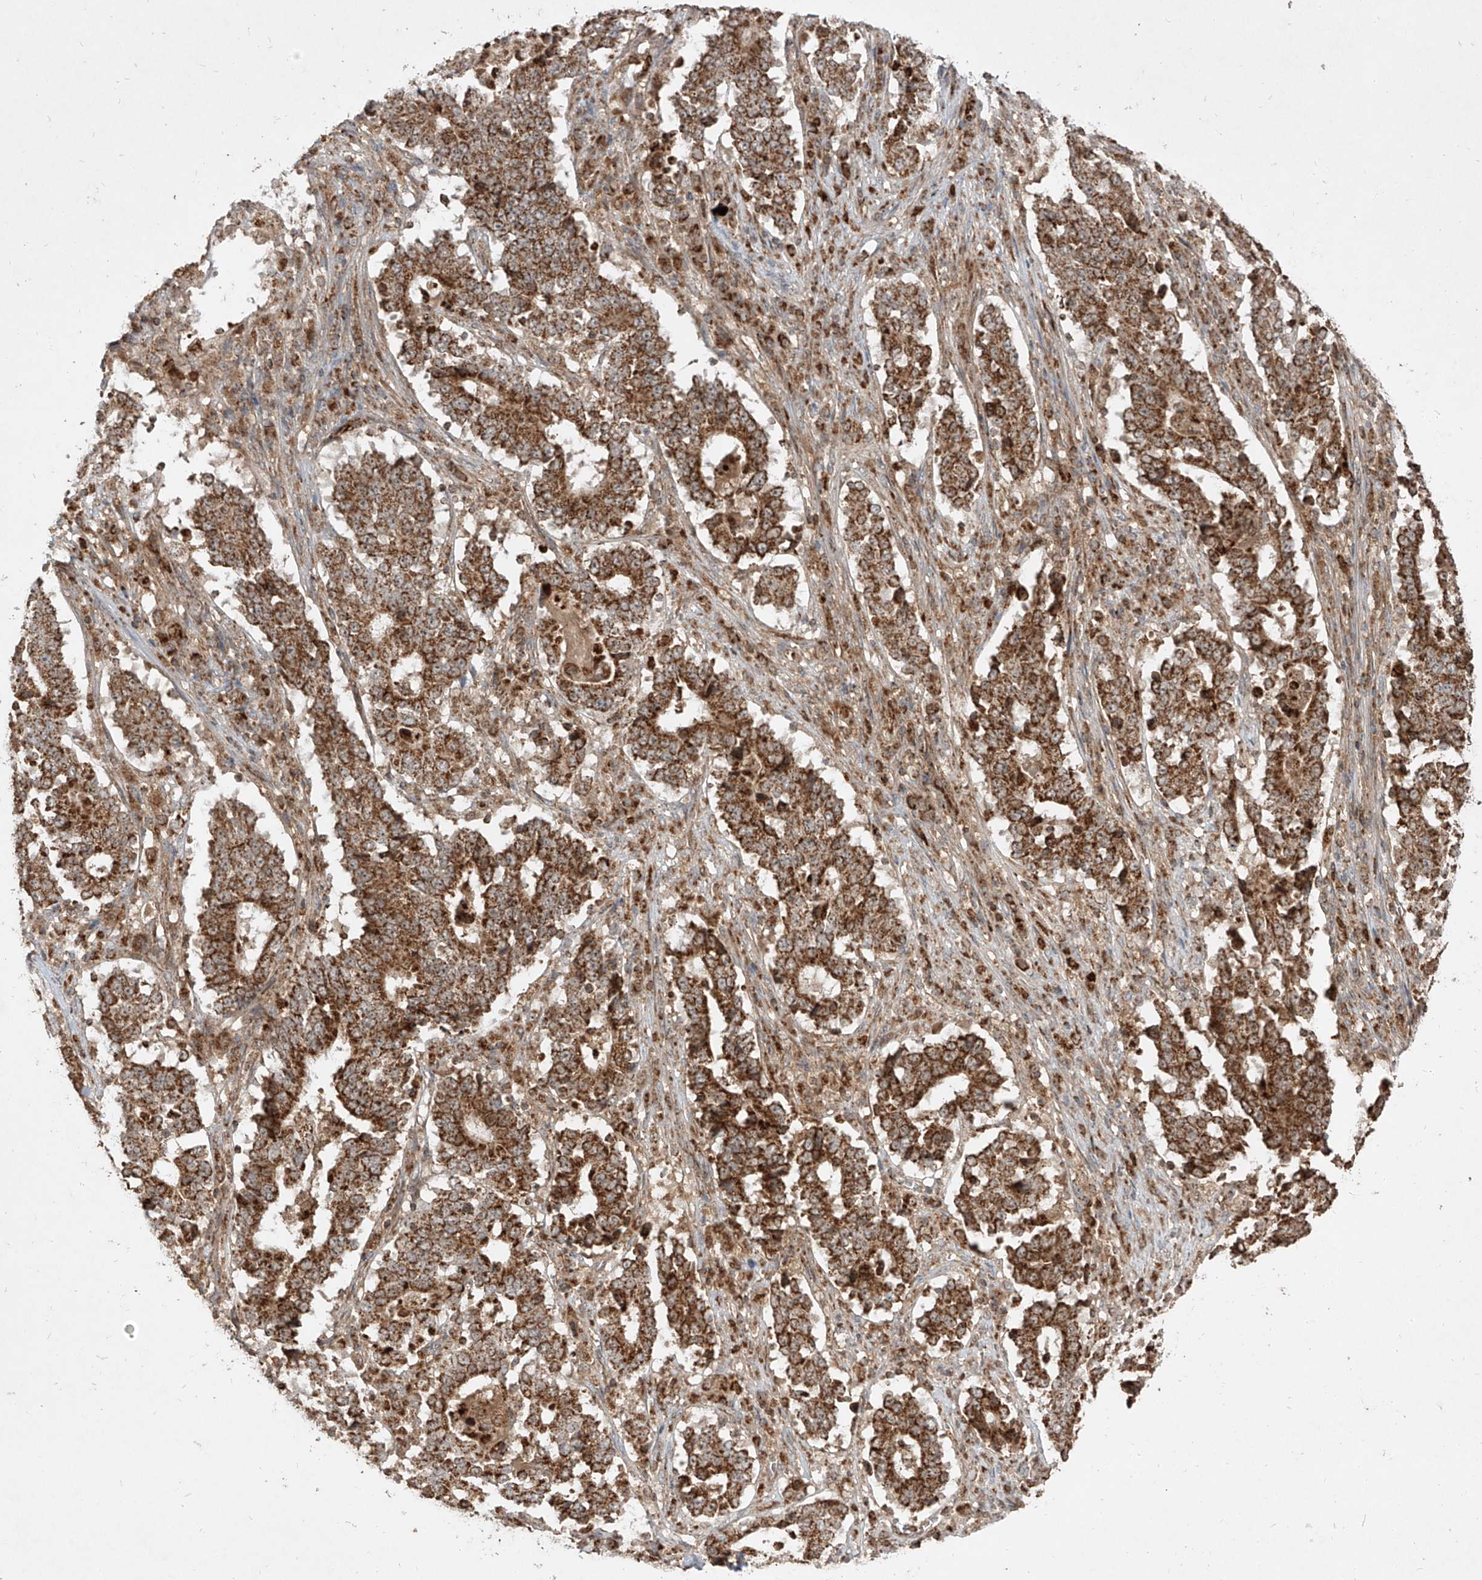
{"staining": {"intensity": "strong", "quantity": ">75%", "location": "cytoplasmic/membranous"}, "tissue": "stomach cancer", "cell_type": "Tumor cells", "image_type": "cancer", "snomed": [{"axis": "morphology", "description": "Adenocarcinoma, NOS"}, {"axis": "topography", "description": "Stomach"}], "caption": "Strong cytoplasmic/membranous protein positivity is present in about >75% of tumor cells in adenocarcinoma (stomach). Using DAB (brown) and hematoxylin (blue) stains, captured at high magnification using brightfield microscopy.", "gene": "AIM2", "patient": {"sex": "male", "age": 59}}